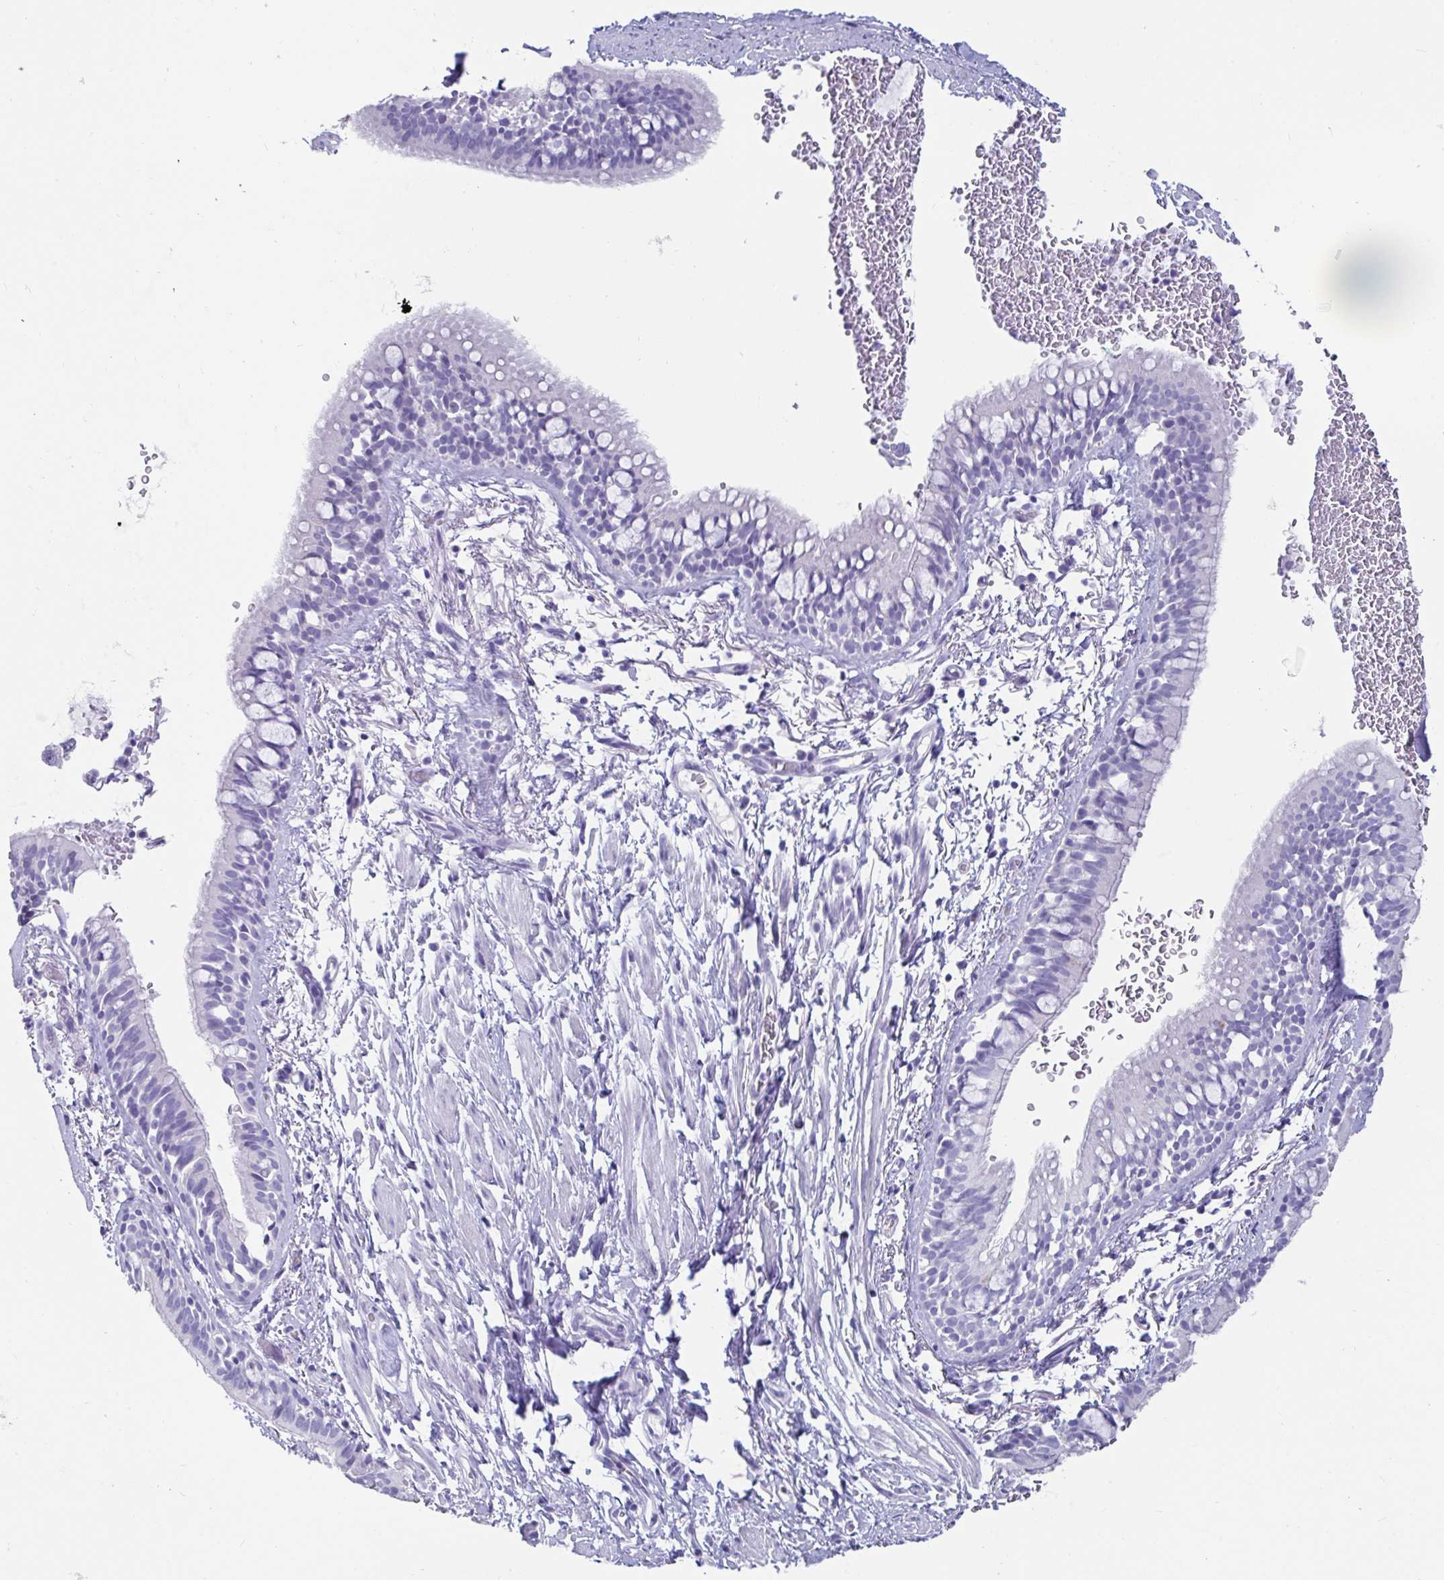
{"staining": {"intensity": "negative", "quantity": "none", "location": "none"}, "tissue": "bronchus", "cell_type": "Respiratory epithelial cells", "image_type": "normal", "snomed": [{"axis": "morphology", "description": "Normal tissue, NOS"}, {"axis": "topography", "description": "Lymph node"}, {"axis": "topography", "description": "Cartilage tissue"}, {"axis": "topography", "description": "Bronchus"}], "caption": "Immunohistochemical staining of benign bronchus demonstrates no significant staining in respiratory epithelial cells. (Stains: DAB immunohistochemistry (IHC) with hematoxylin counter stain, Microscopy: brightfield microscopy at high magnification).", "gene": "ZPBP2", "patient": {"sex": "female", "age": 70}}